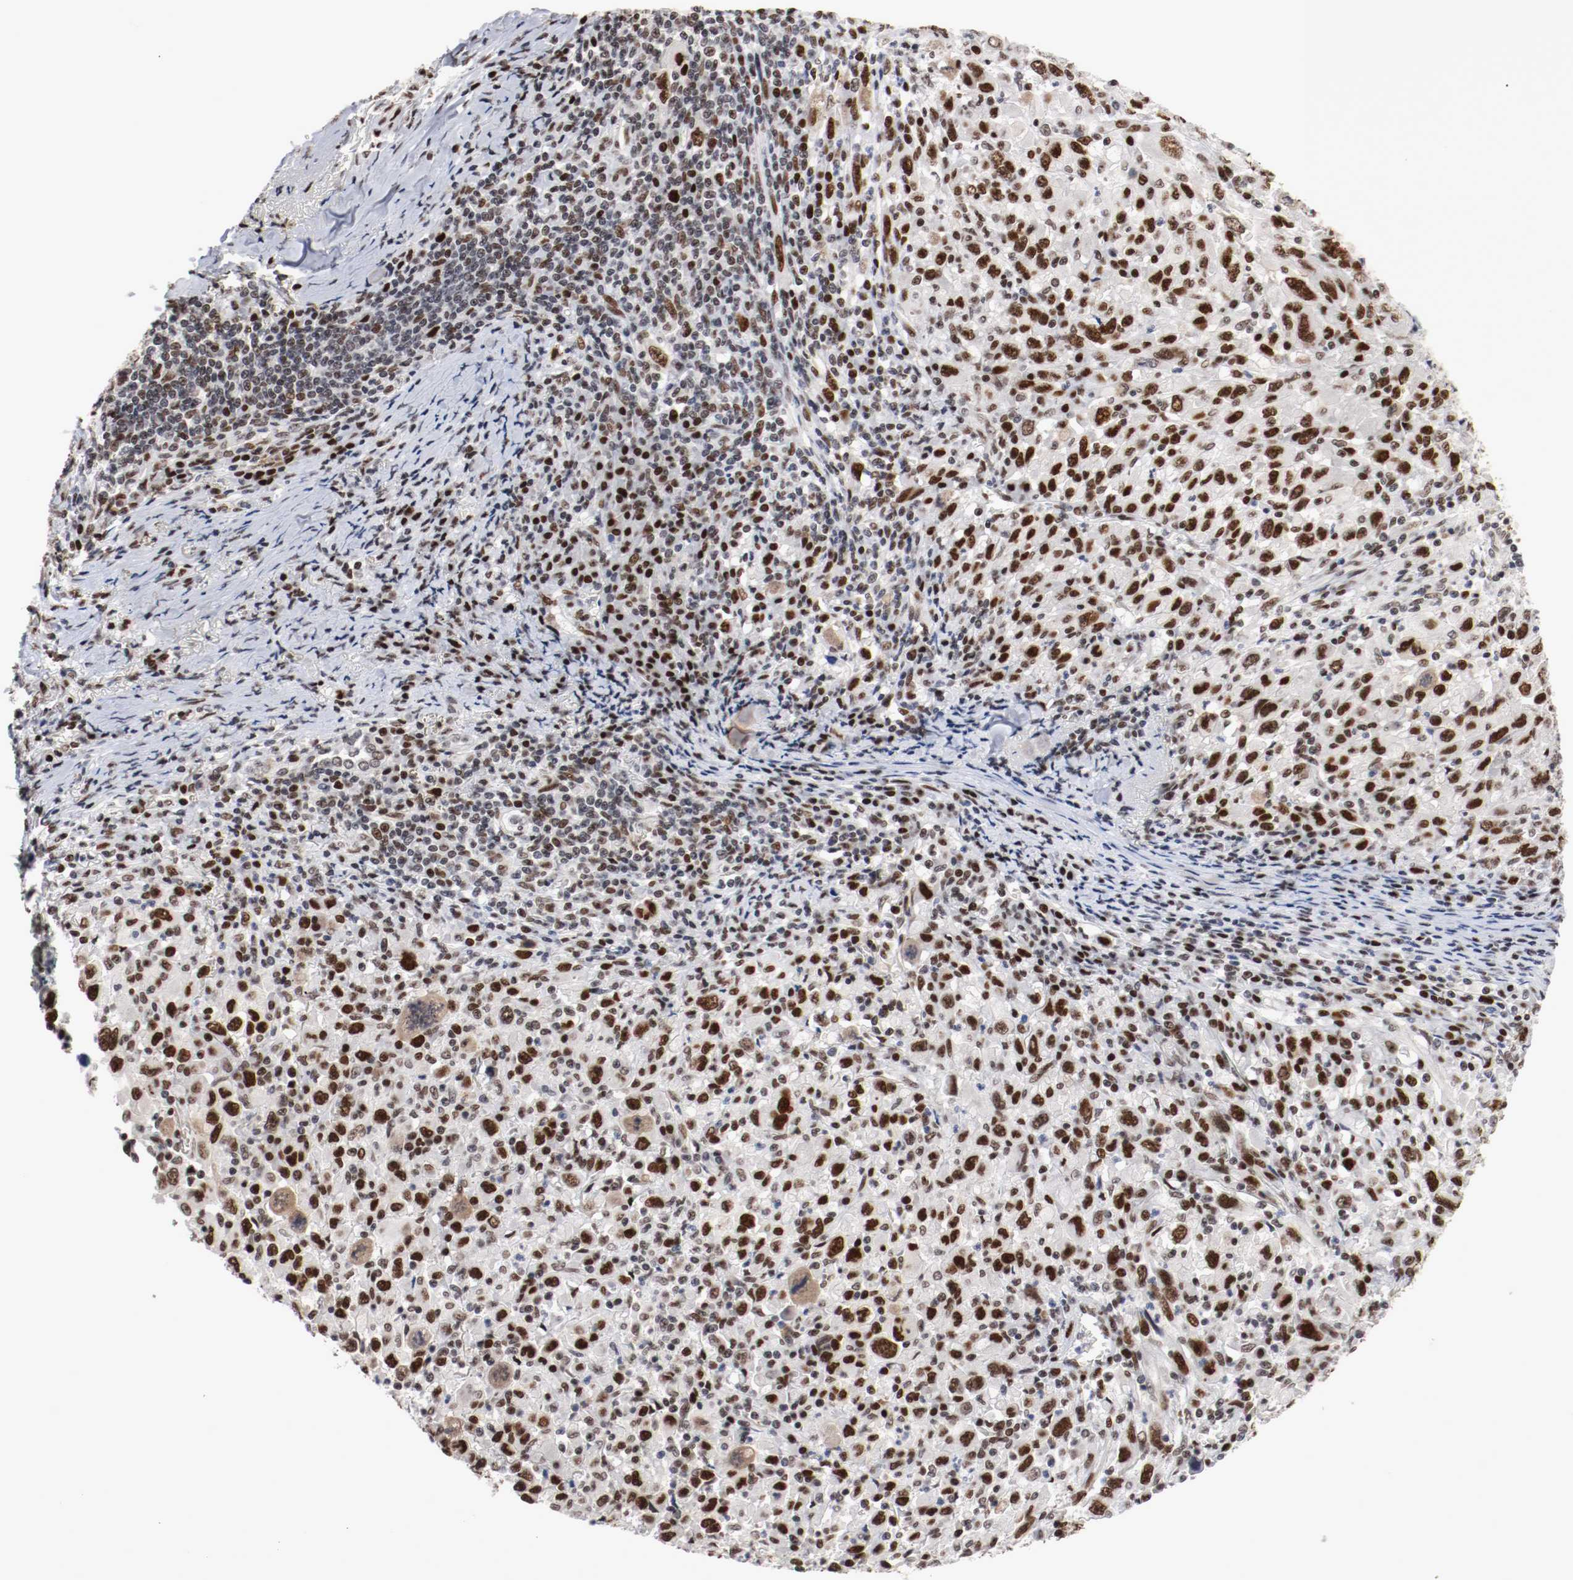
{"staining": {"intensity": "strong", "quantity": ">75%", "location": "nuclear"}, "tissue": "melanoma", "cell_type": "Tumor cells", "image_type": "cancer", "snomed": [{"axis": "morphology", "description": "Malignant melanoma, Metastatic site"}, {"axis": "topography", "description": "Skin"}], "caption": "Immunohistochemical staining of melanoma displays high levels of strong nuclear staining in approximately >75% of tumor cells. (IHC, brightfield microscopy, high magnification).", "gene": "MEF2D", "patient": {"sex": "female", "age": 56}}